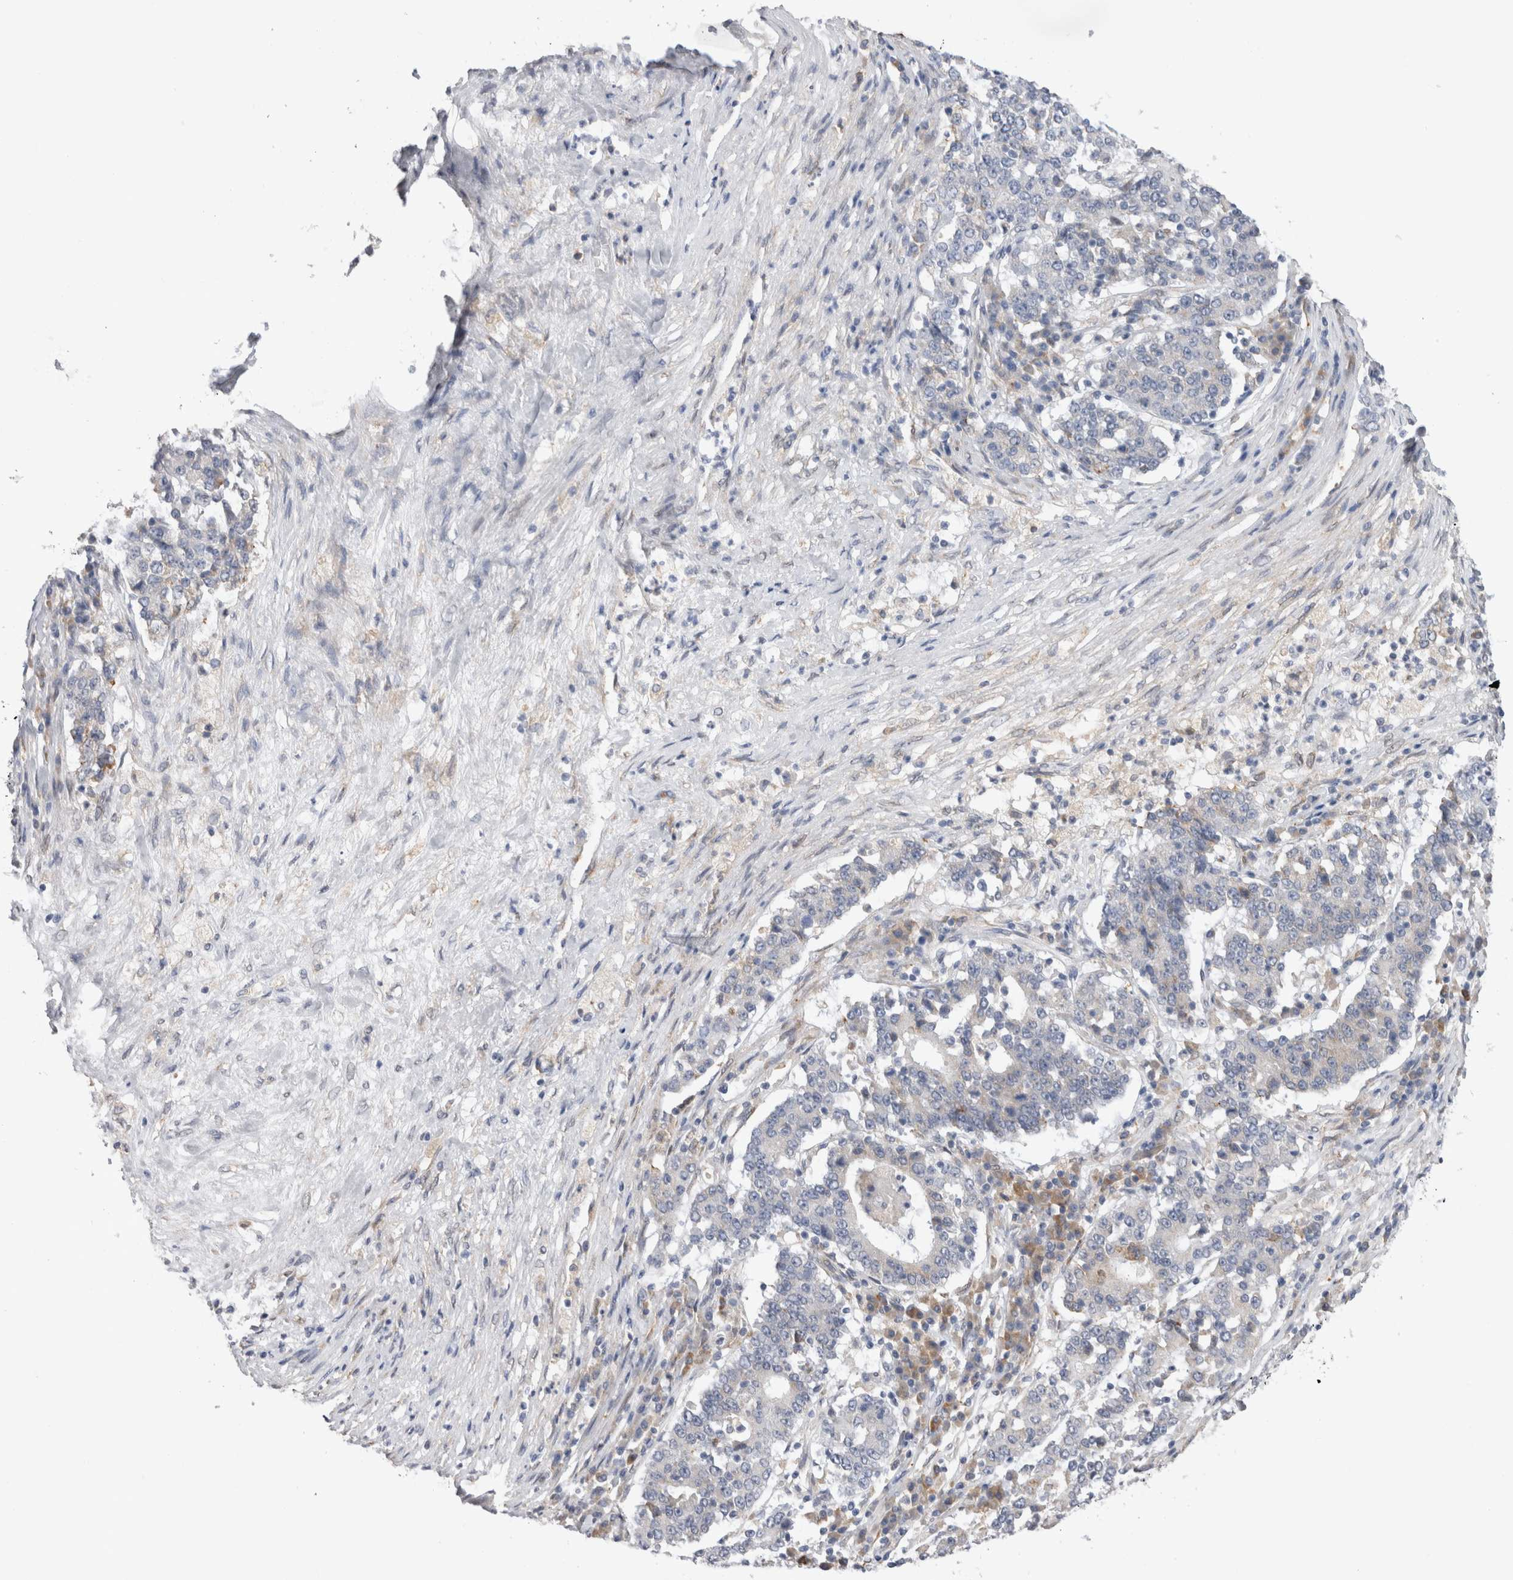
{"staining": {"intensity": "negative", "quantity": "none", "location": "none"}, "tissue": "stomach cancer", "cell_type": "Tumor cells", "image_type": "cancer", "snomed": [{"axis": "morphology", "description": "Adenocarcinoma, NOS"}, {"axis": "topography", "description": "Stomach"}], "caption": "DAB immunohistochemical staining of human adenocarcinoma (stomach) reveals no significant expression in tumor cells.", "gene": "VCPIP1", "patient": {"sex": "male", "age": 59}}